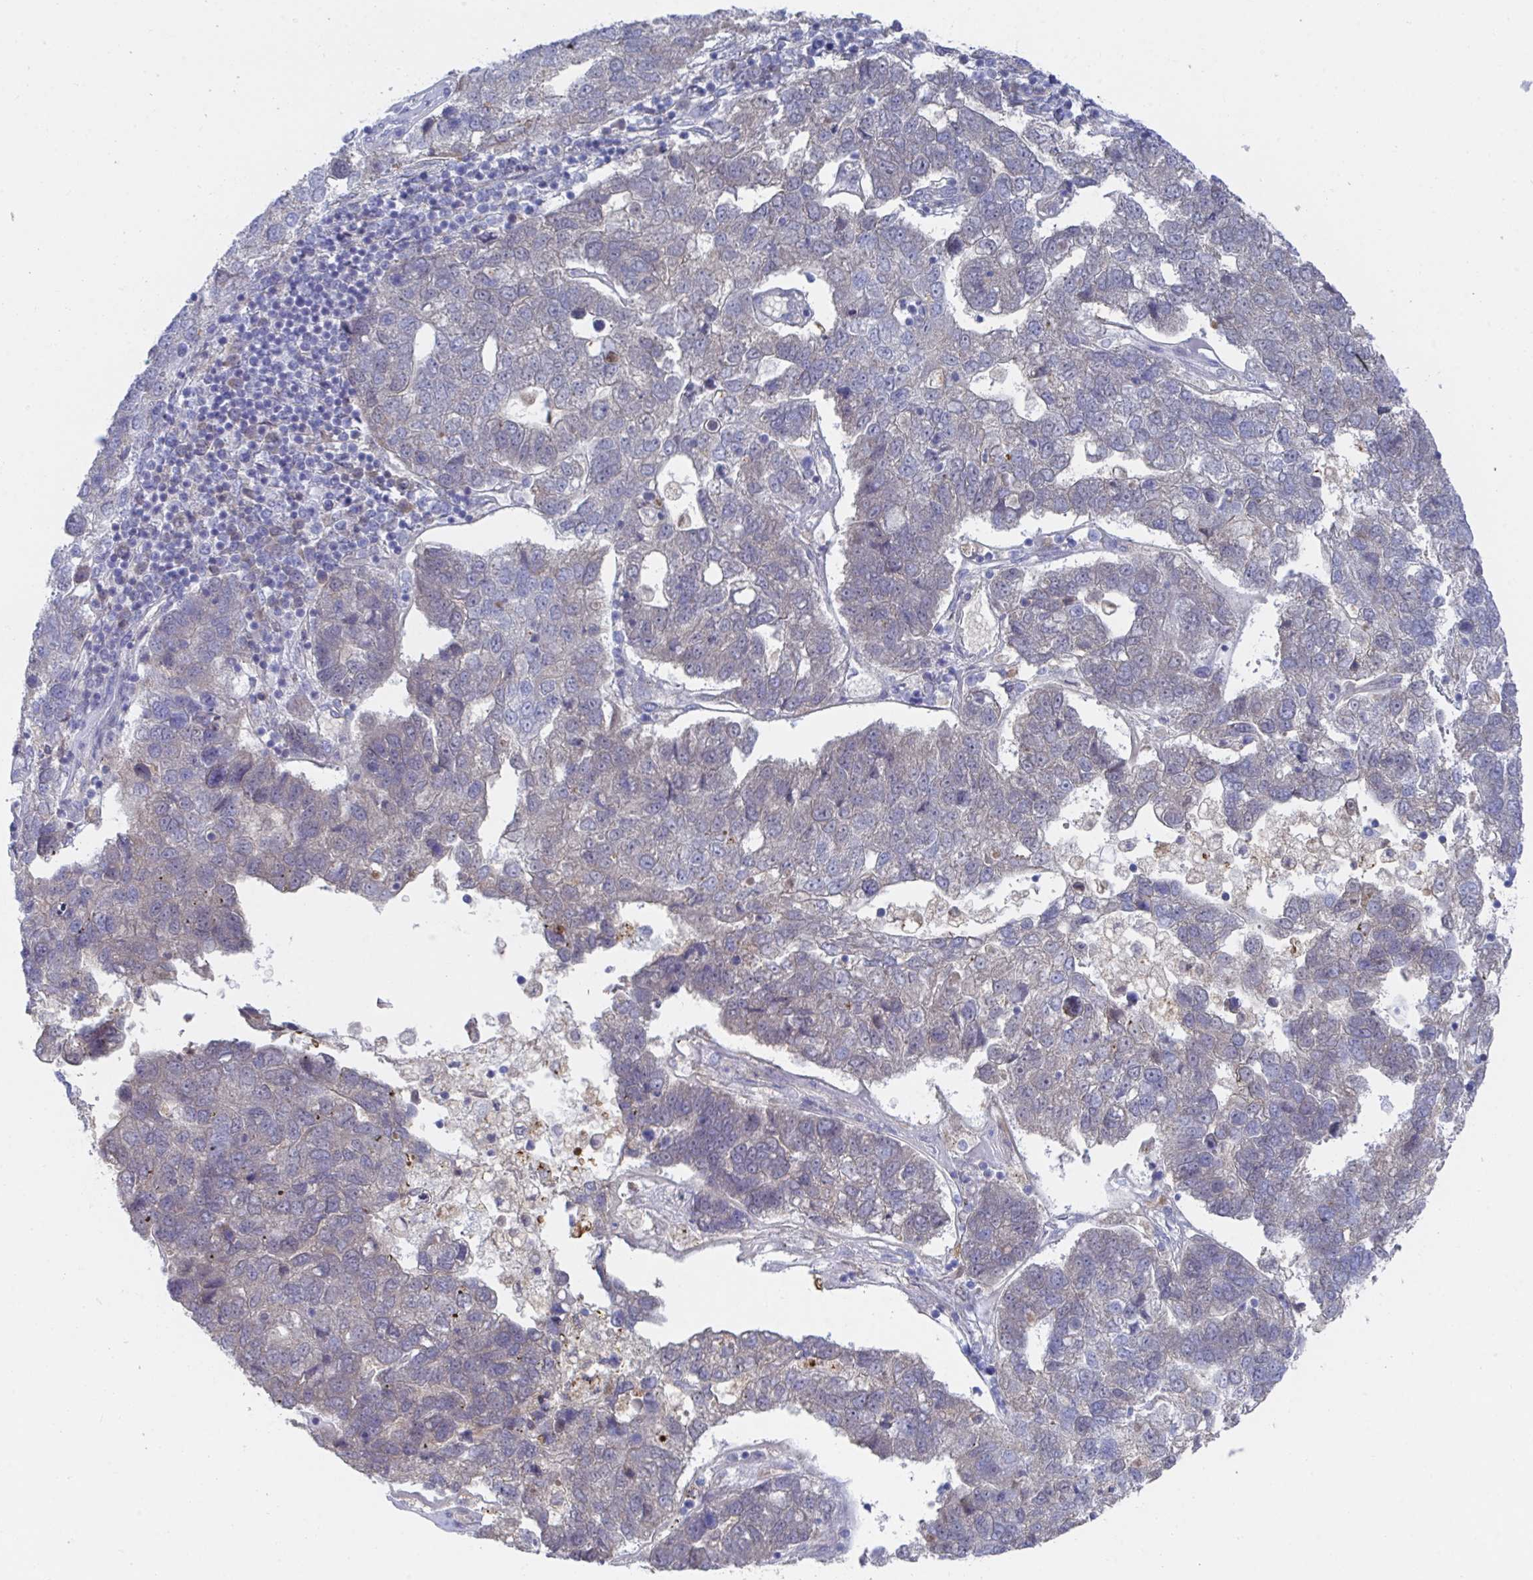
{"staining": {"intensity": "negative", "quantity": "none", "location": "none"}, "tissue": "pancreatic cancer", "cell_type": "Tumor cells", "image_type": "cancer", "snomed": [{"axis": "morphology", "description": "Adenocarcinoma, NOS"}, {"axis": "topography", "description": "Pancreas"}], "caption": "The histopathology image shows no significant staining in tumor cells of pancreatic cancer (adenocarcinoma).", "gene": "TNFAIP6", "patient": {"sex": "female", "age": 61}}